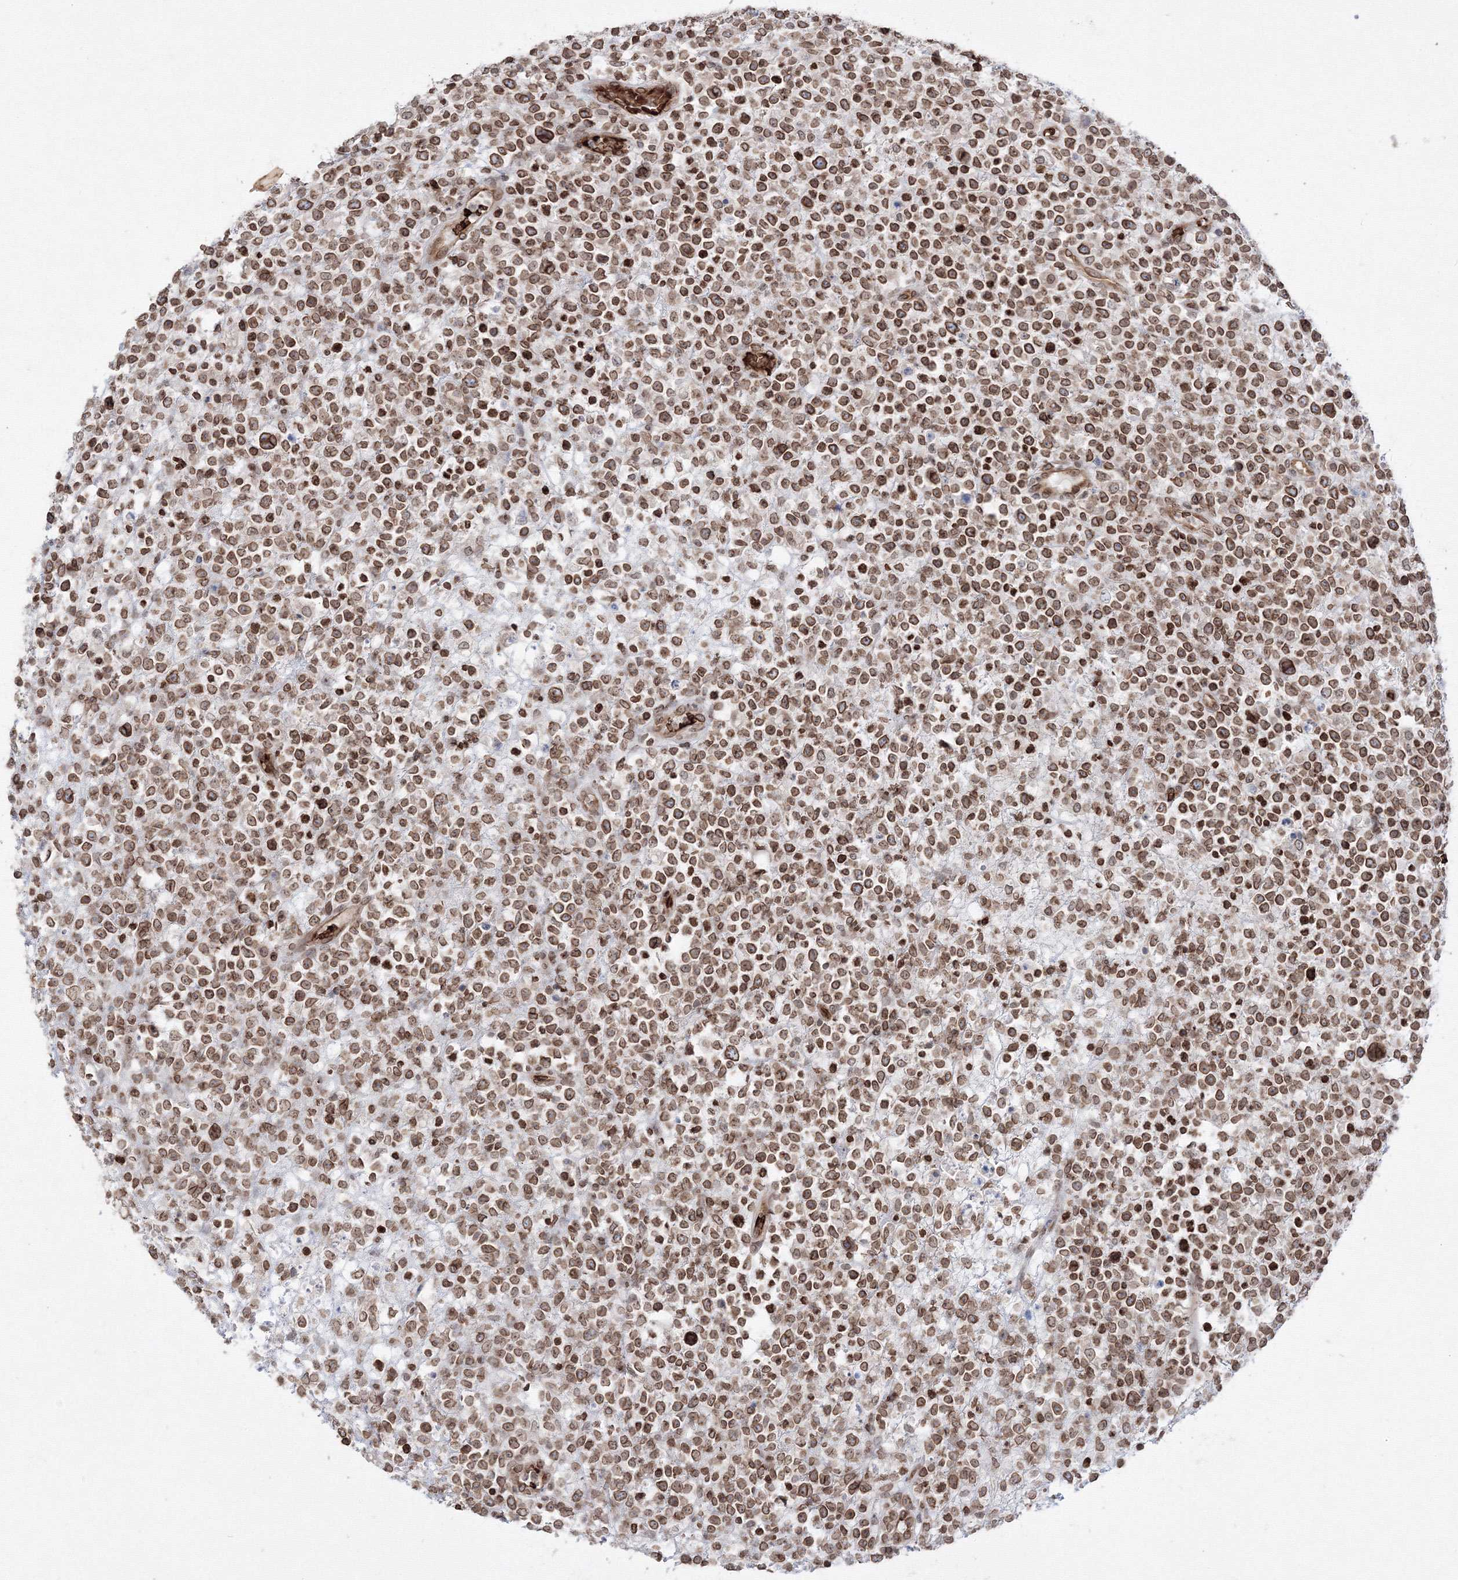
{"staining": {"intensity": "moderate", "quantity": ">75%", "location": "cytoplasmic/membranous,nuclear"}, "tissue": "lymphoma", "cell_type": "Tumor cells", "image_type": "cancer", "snomed": [{"axis": "morphology", "description": "Malignant lymphoma, non-Hodgkin's type, High grade"}, {"axis": "topography", "description": "Colon"}], "caption": "Immunohistochemical staining of high-grade malignant lymphoma, non-Hodgkin's type displays medium levels of moderate cytoplasmic/membranous and nuclear positivity in approximately >75% of tumor cells.", "gene": "DNAJB2", "patient": {"sex": "female", "age": 53}}